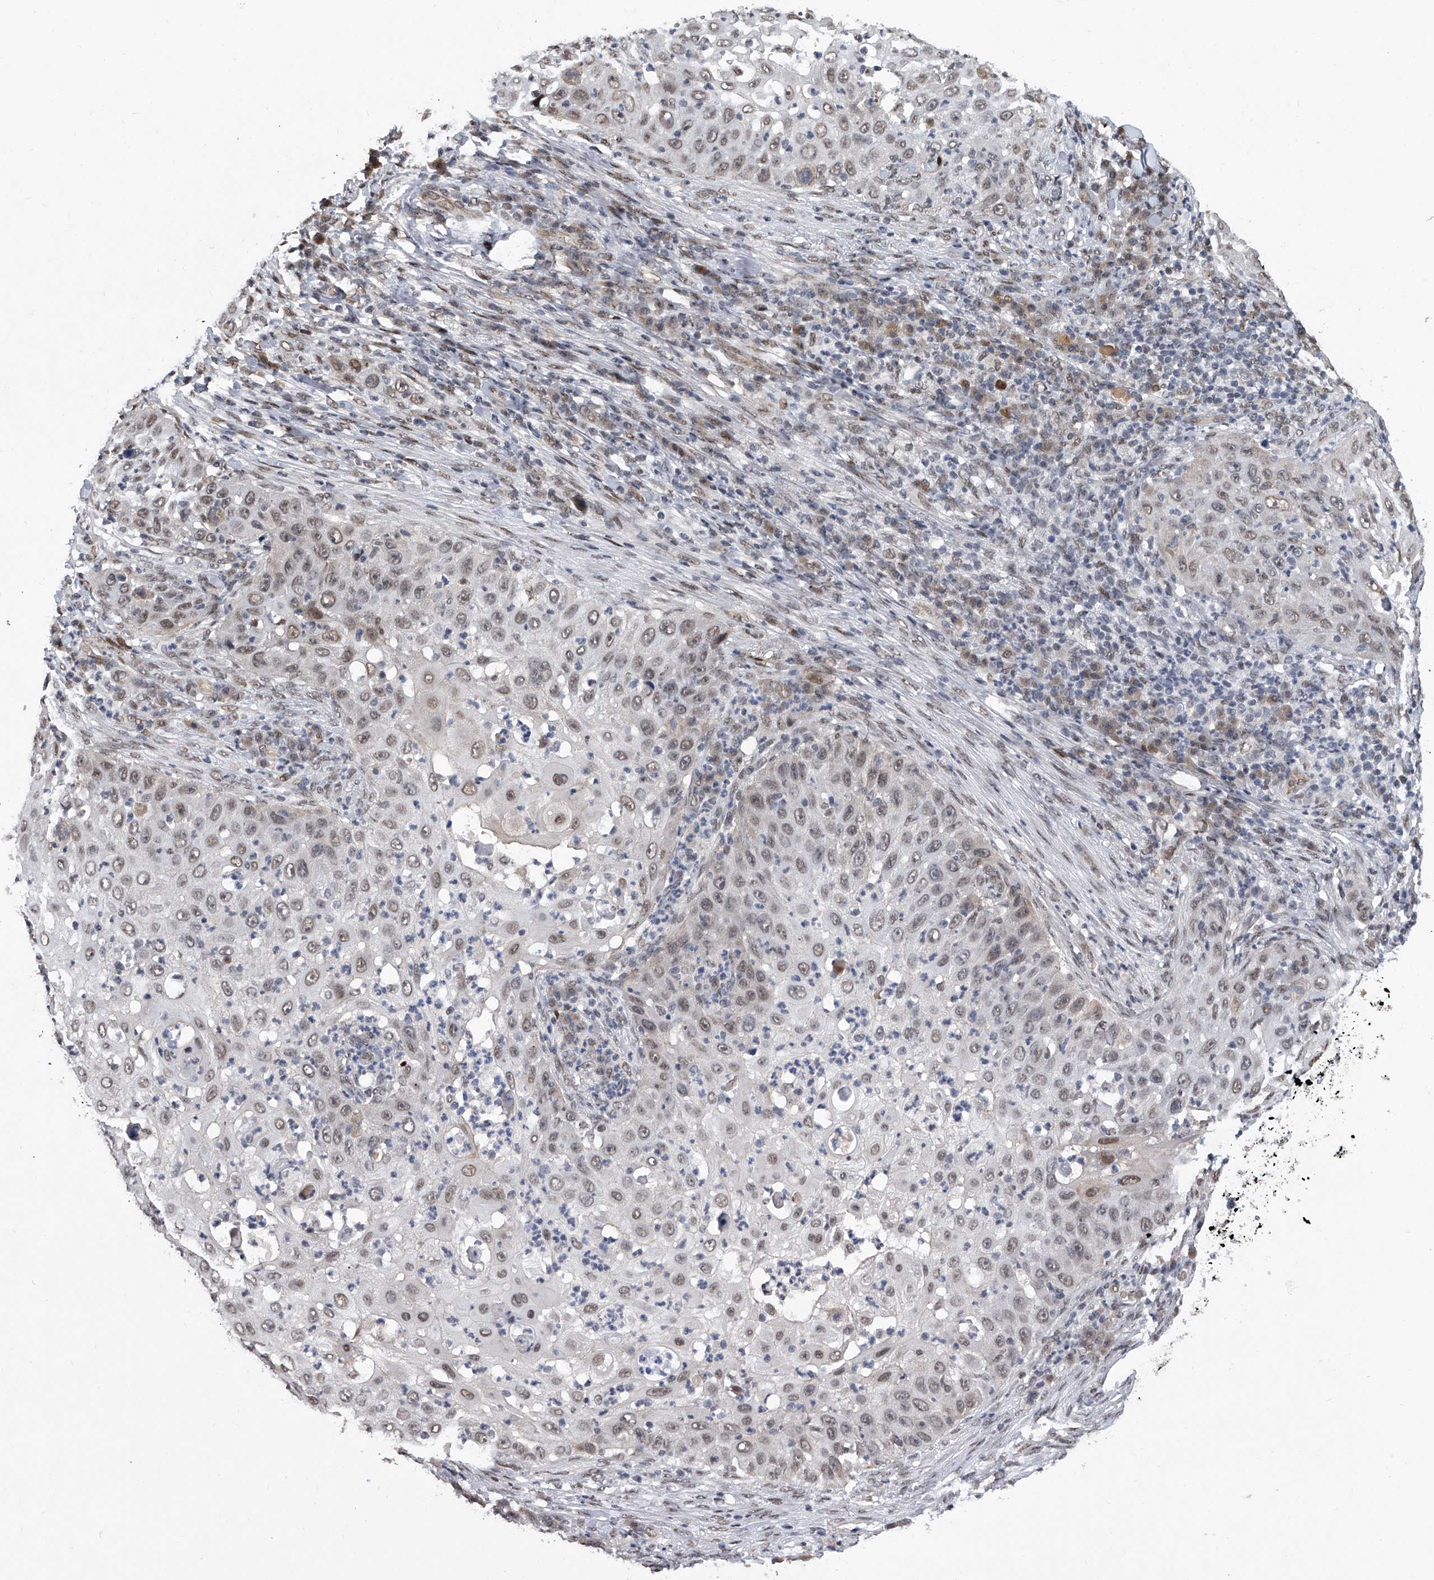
{"staining": {"intensity": "weak", "quantity": "25%-75%", "location": "nuclear"}, "tissue": "skin cancer", "cell_type": "Tumor cells", "image_type": "cancer", "snomed": [{"axis": "morphology", "description": "Squamous cell carcinoma, NOS"}, {"axis": "topography", "description": "Skin"}], "caption": "Immunohistochemical staining of human skin squamous cell carcinoma demonstrates weak nuclear protein positivity in about 25%-75% of tumor cells.", "gene": "ZNF426", "patient": {"sex": "female", "age": 44}}